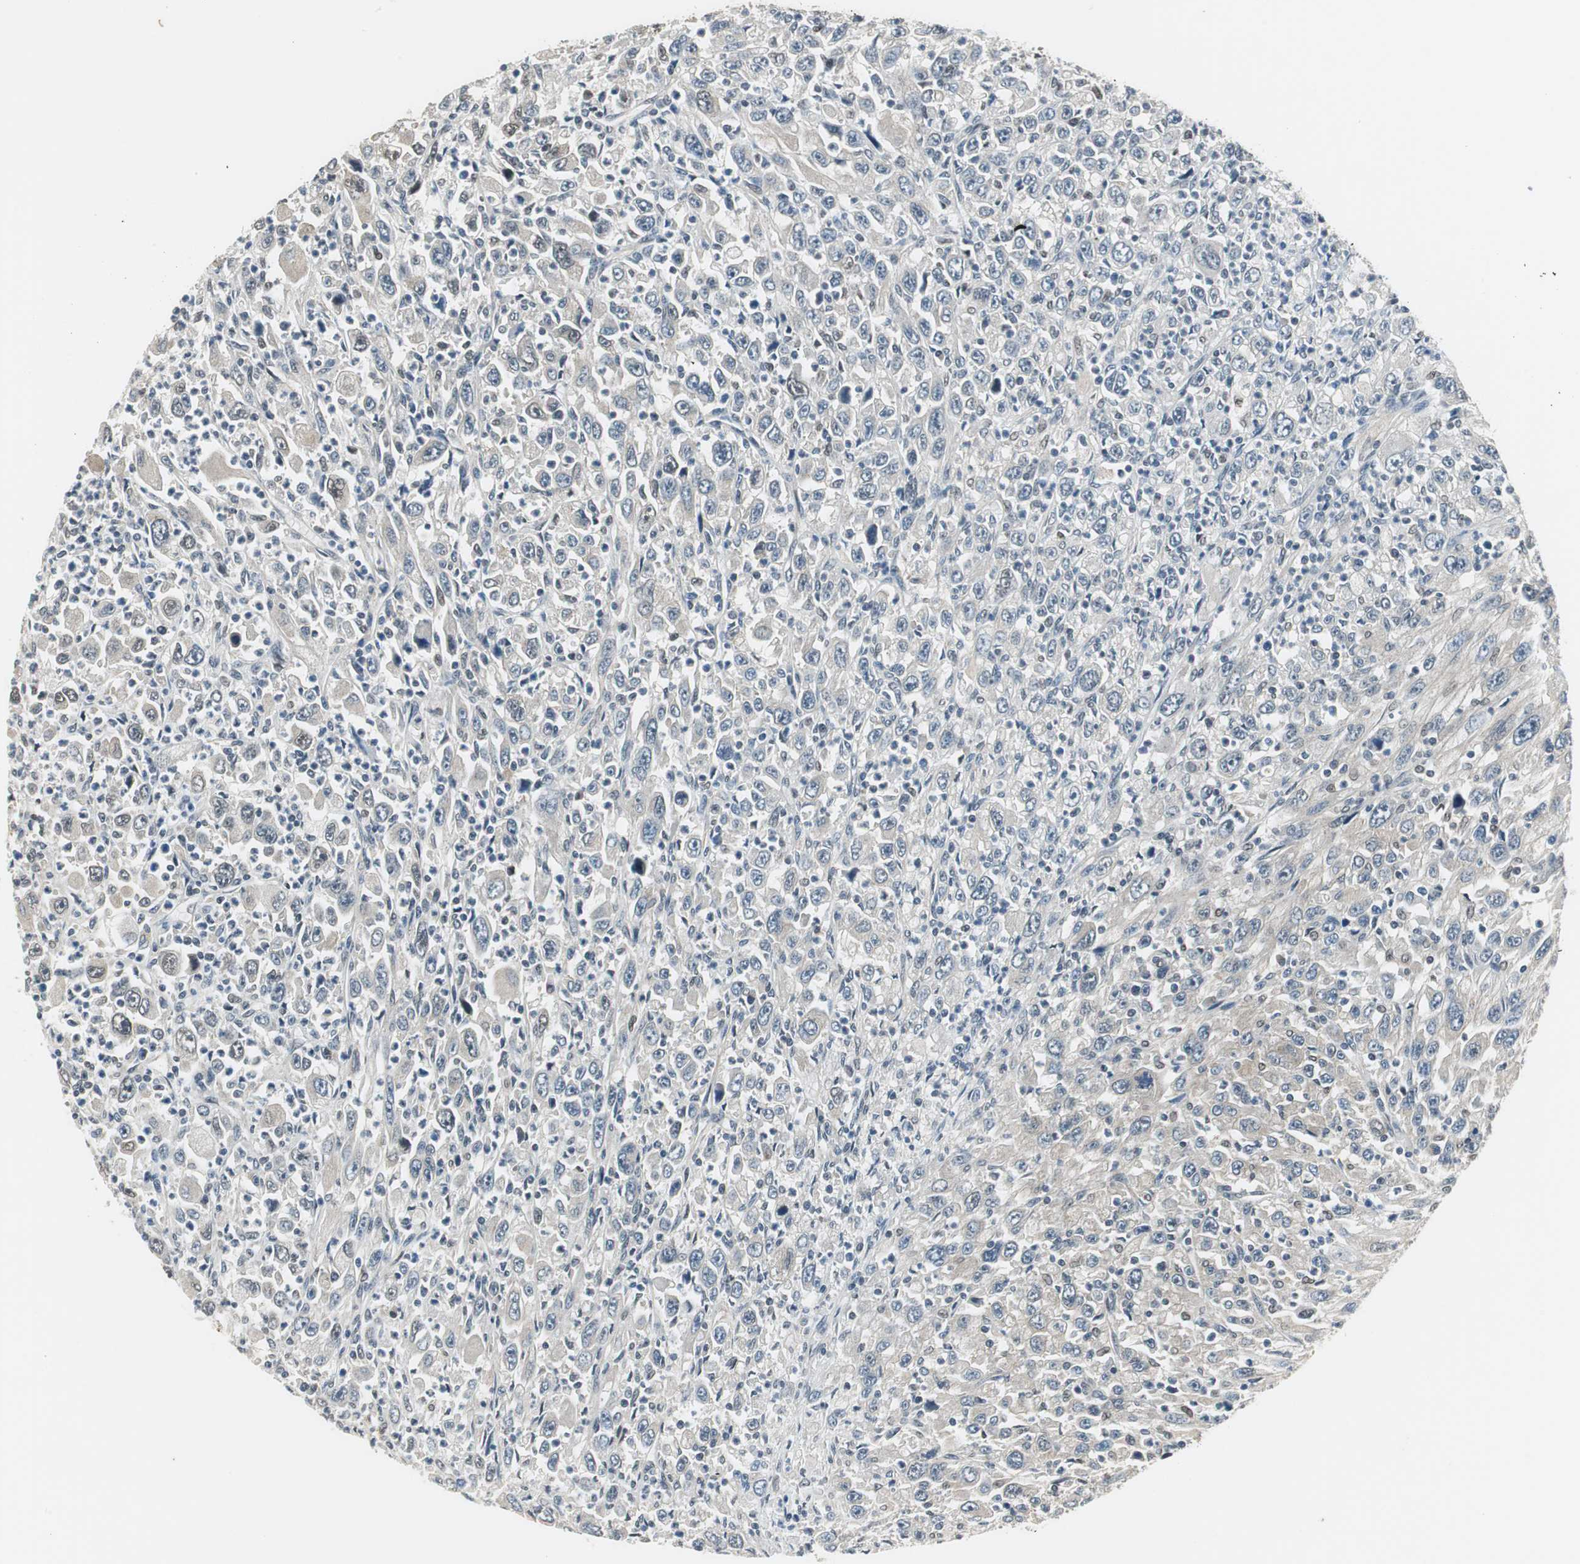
{"staining": {"intensity": "negative", "quantity": "none", "location": "none"}, "tissue": "melanoma", "cell_type": "Tumor cells", "image_type": "cancer", "snomed": [{"axis": "morphology", "description": "Malignant melanoma, Metastatic site"}, {"axis": "topography", "description": "Skin"}], "caption": "This is an immunohistochemistry (IHC) micrograph of malignant melanoma (metastatic site). There is no staining in tumor cells.", "gene": "MAFB", "patient": {"sex": "female", "age": 56}}